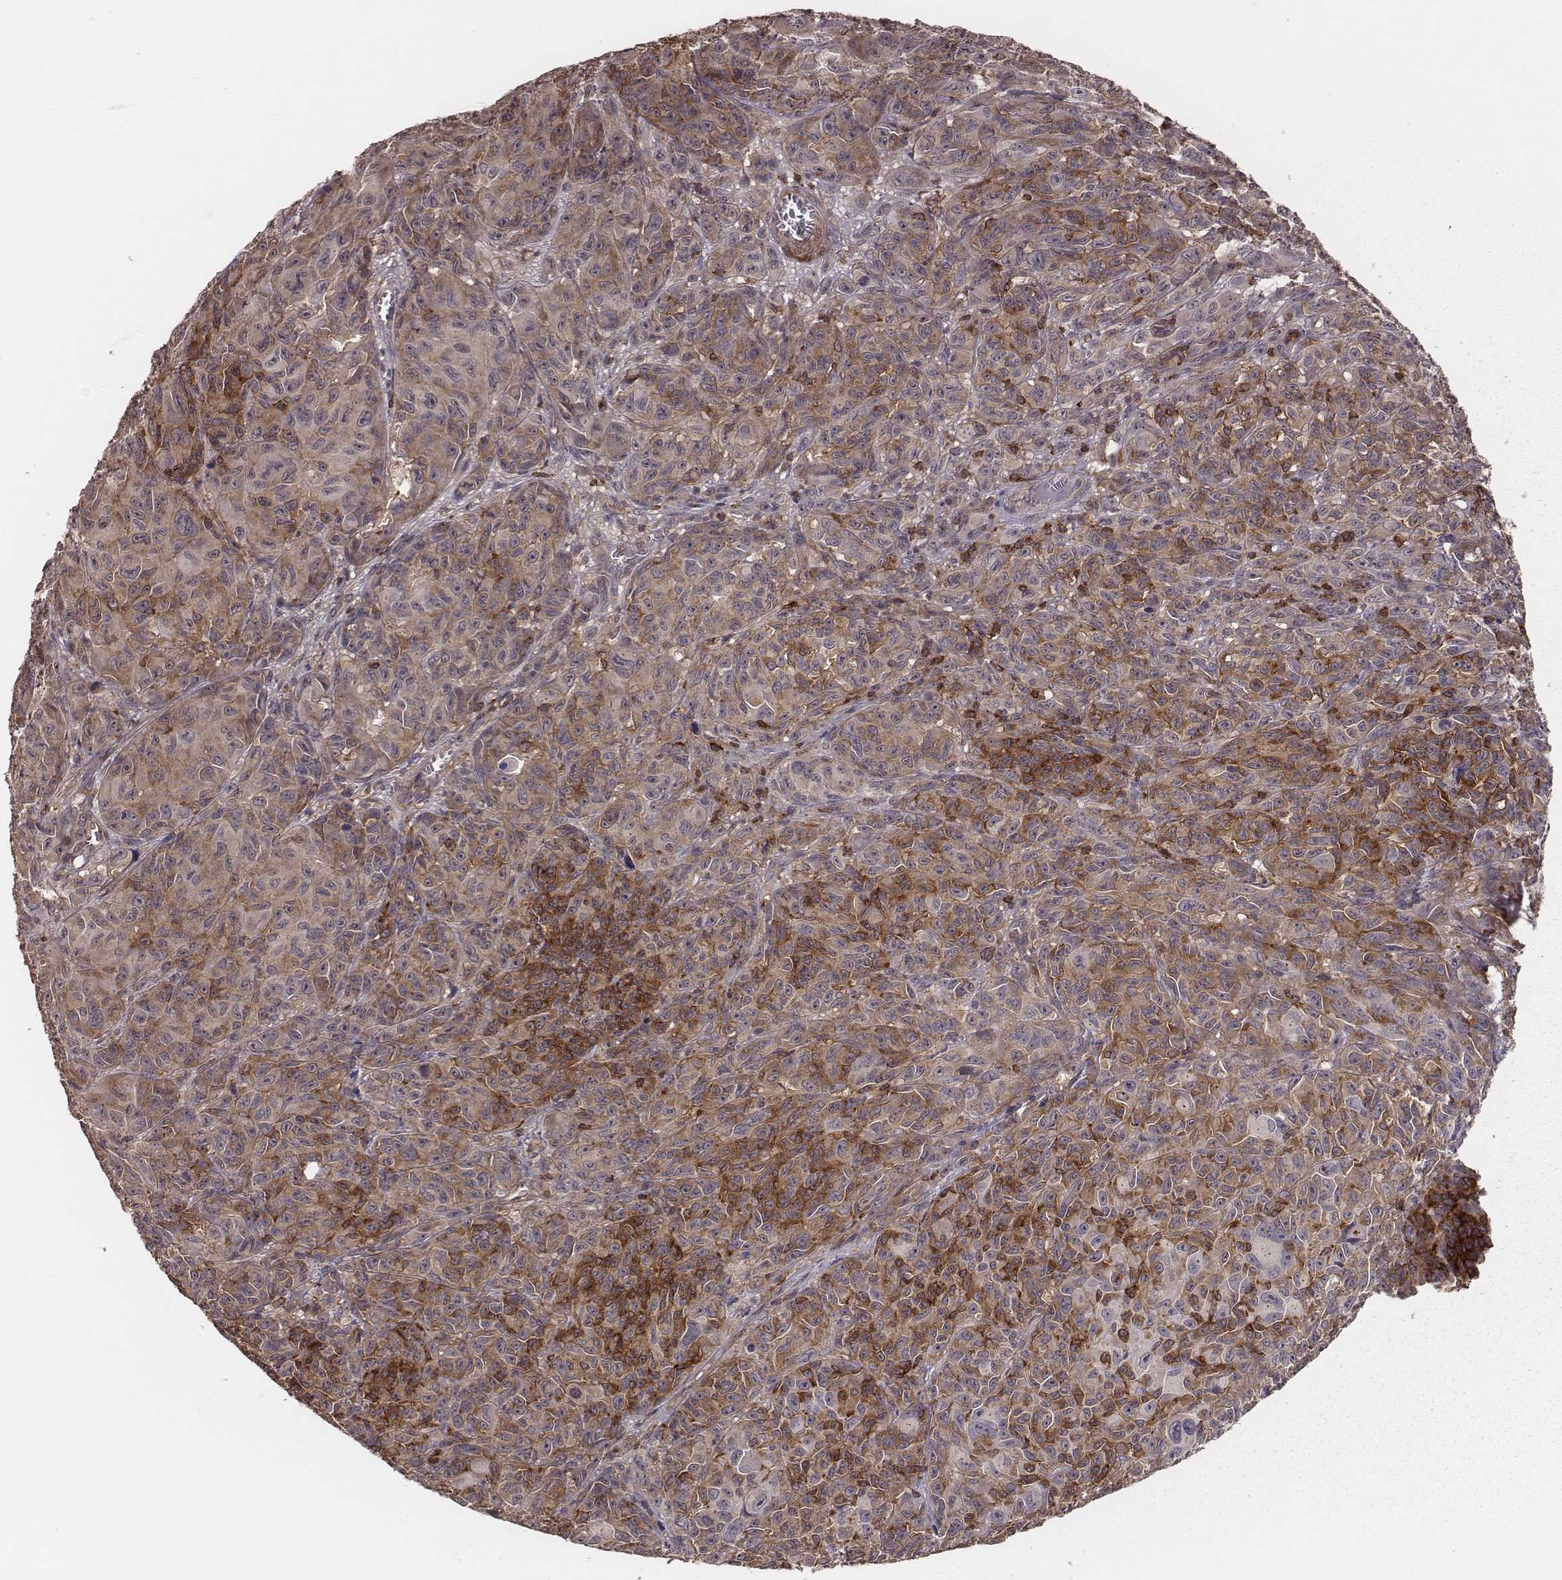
{"staining": {"intensity": "weak", "quantity": "25%-75%", "location": "cytoplasmic/membranous"}, "tissue": "melanoma", "cell_type": "Tumor cells", "image_type": "cancer", "snomed": [{"axis": "morphology", "description": "Malignant melanoma, NOS"}, {"axis": "topography", "description": "Vulva, labia, clitoris and Bartholin´s gland, NO"}], "caption": "Immunohistochemistry micrograph of neoplastic tissue: malignant melanoma stained using IHC demonstrates low levels of weak protein expression localized specifically in the cytoplasmic/membranous of tumor cells, appearing as a cytoplasmic/membranous brown color.", "gene": "PILRA", "patient": {"sex": "female", "age": 75}}